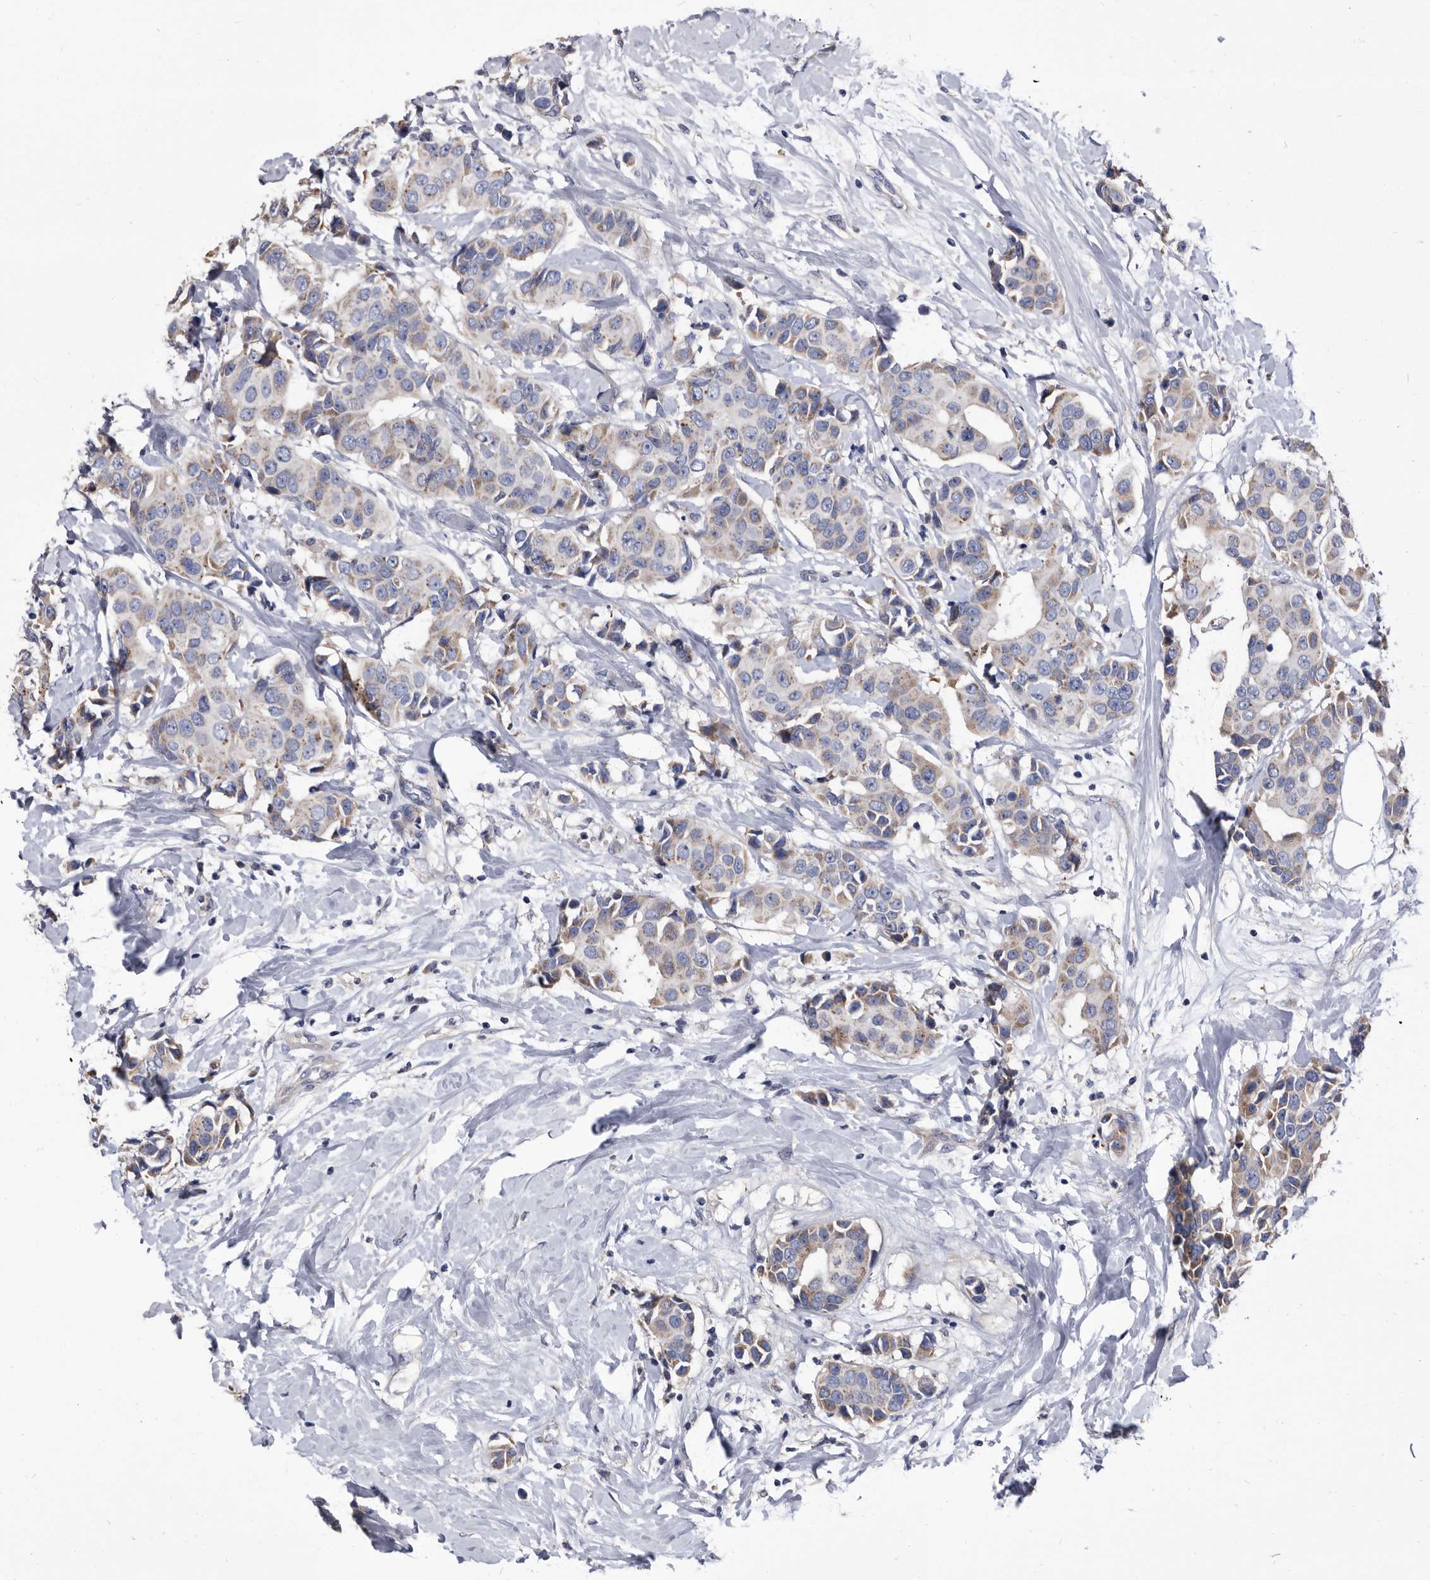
{"staining": {"intensity": "weak", "quantity": ">75%", "location": "cytoplasmic/membranous"}, "tissue": "breast cancer", "cell_type": "Tumor cells", "image_type": "cancer", "snomed": [{"axis": "morphology", "description": "Normal tissue, NOS"}, {"axis": "morphology", "description": "Duct carcinoma"}, {"axis": "topography", "description": "Breast"}], "caption": "High-power microscopy captured an immunohistochemistry micrograph of breast cancer, revealing weak cytoplasmic/membranous staining in about >75% of tumor cells.", "gene": "DTNBP1", "patient": {"sex": "female", "age": 39}}